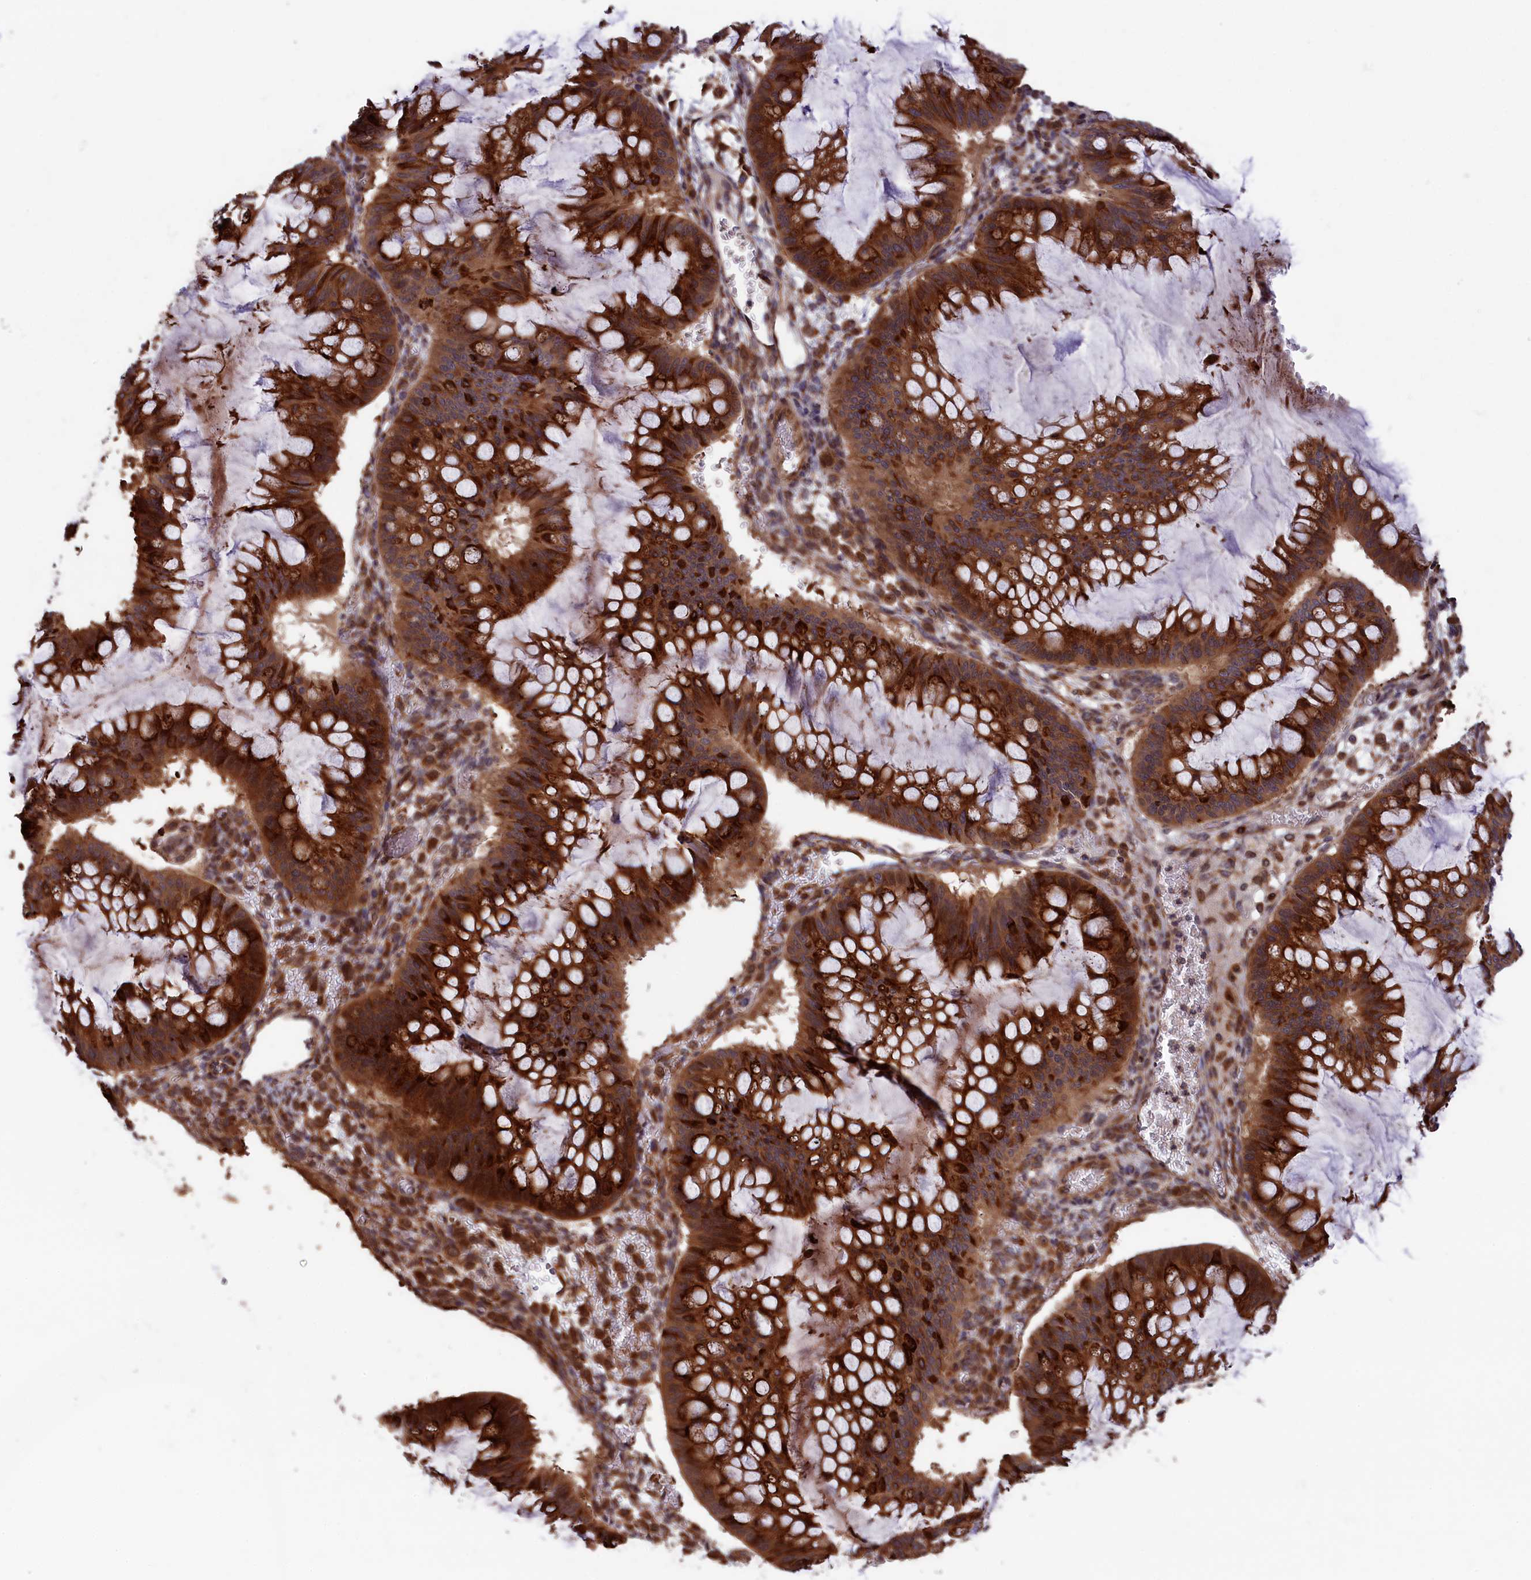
{"staining": {"intensity": "strong", "quantity": ">75%", "location": "cytoplasmic/membranous"}, "tissue": "ovarian cancer", "cell_type": "Tumor cells", "image_type": "cancer", "snomed": [{"axis": "morphology", "description": "Cystadenocarcinoma, mucinous, NOS"}, {"axis": "topography", "description": "Ovary"}], "caption": "The immunohistochemical stain labels strong cytoplasmic/membranous expression in tumor cells of ovarian cancer tissue.", "gene": "PLA2G4C", "patient": {"sex": "female", "age": 73}}